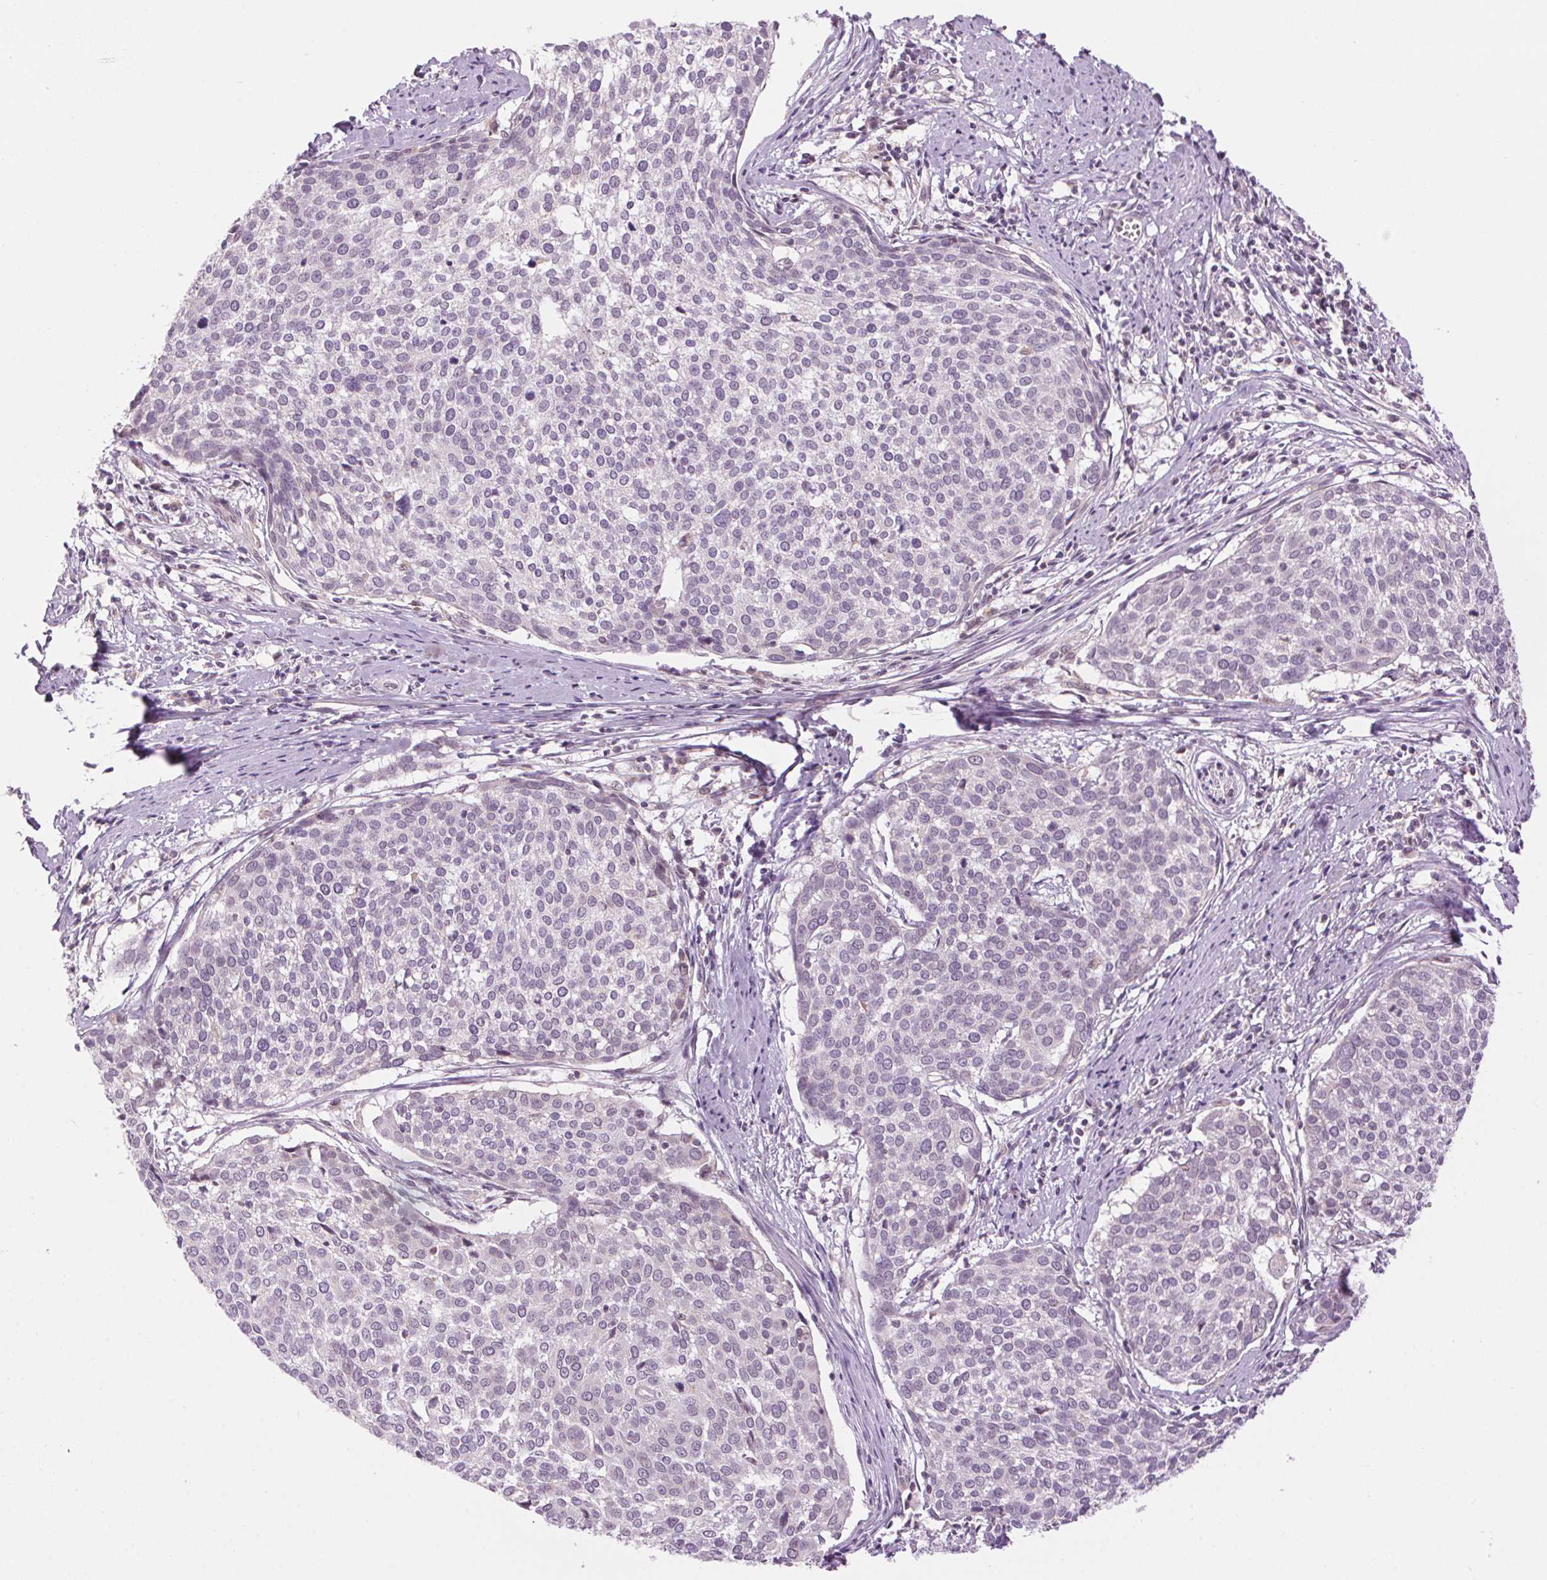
{"staining": {"intensity": "negative", "quantity": "none", "location": "none"}, "tissue": "cervical cancer", "cell_type": "Tumor cells", "image_type": "cancer", "snomed": [{"axis": "morphology", "description": "Squamous cell carcinoma, NOS"}, {"axis": "topography", "description": "Cervix"}], "caption": "The immunohistochemistry (IHC) image has no significant staining in tumor cells of cervical squamous cell carcinoma tissue.", "gene": "SMIM13", "patient": {"sex": "female", "age": 39}}